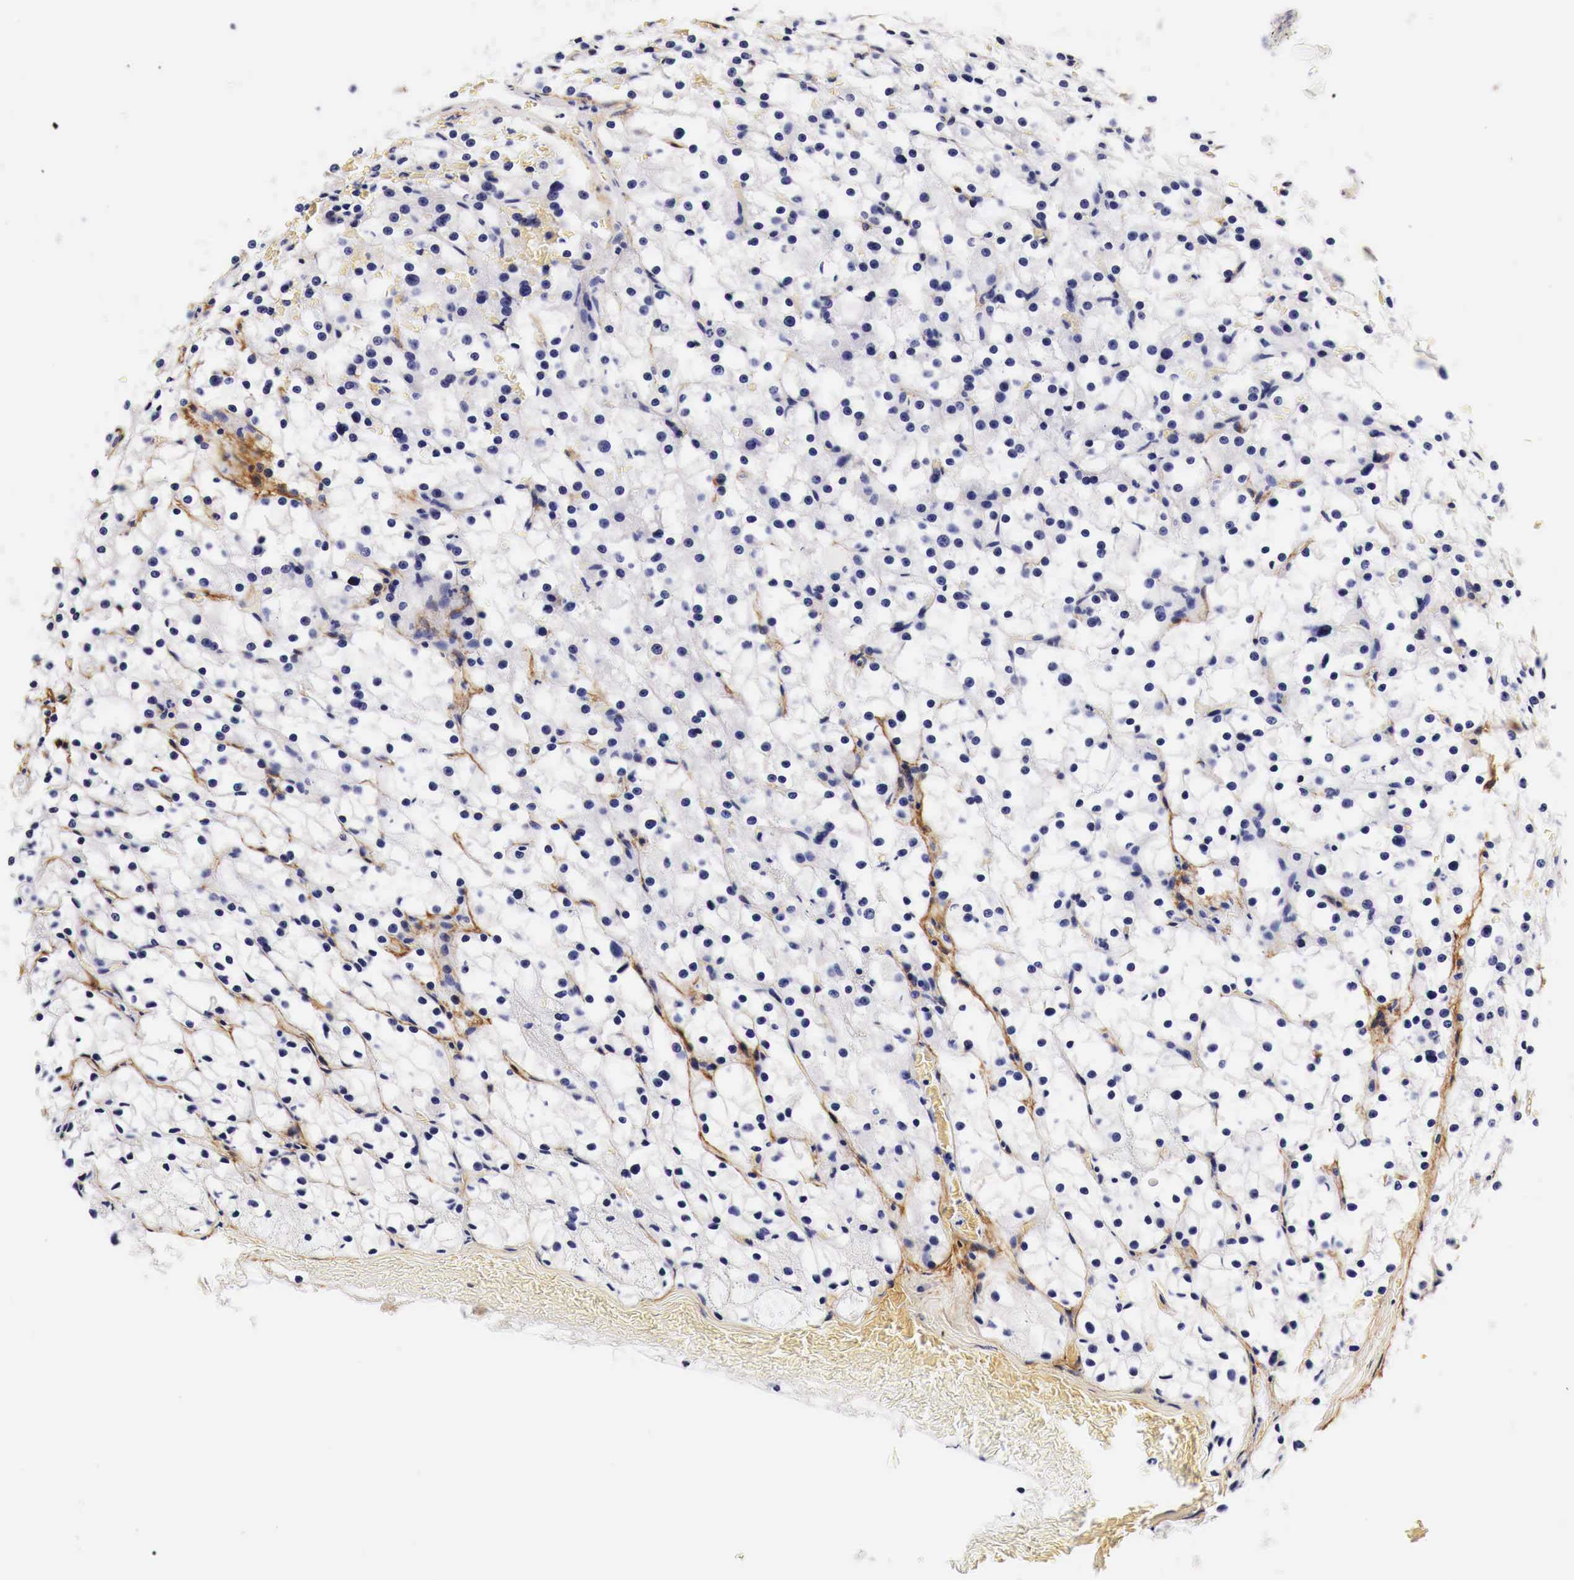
{"staining": {"intensity": "negative", "quantity": "none", "location": "none"}, "tissue": "parathyroid gland", "cell_type": "Glandular cells", "image_type": "normal", "snomed": [{"axis": "morphology", "description": "Normal tissue, NOS"}, {"axis": "topography", "description": "Parathyroid gland"}], "caption": "An IHC micrograph of benign parathyroid gland is shown. There is no staining in glandular cells of parathyroid gland. Brightfield microscopy of immunohistochemistry (IHC) stained with DAB (3,3'-diaminobenzidine) (brown) and hematoxylin (blue), captured at high magnification.", "gene": "EGFR", "patient": {"sex": "female", "age": 71}}